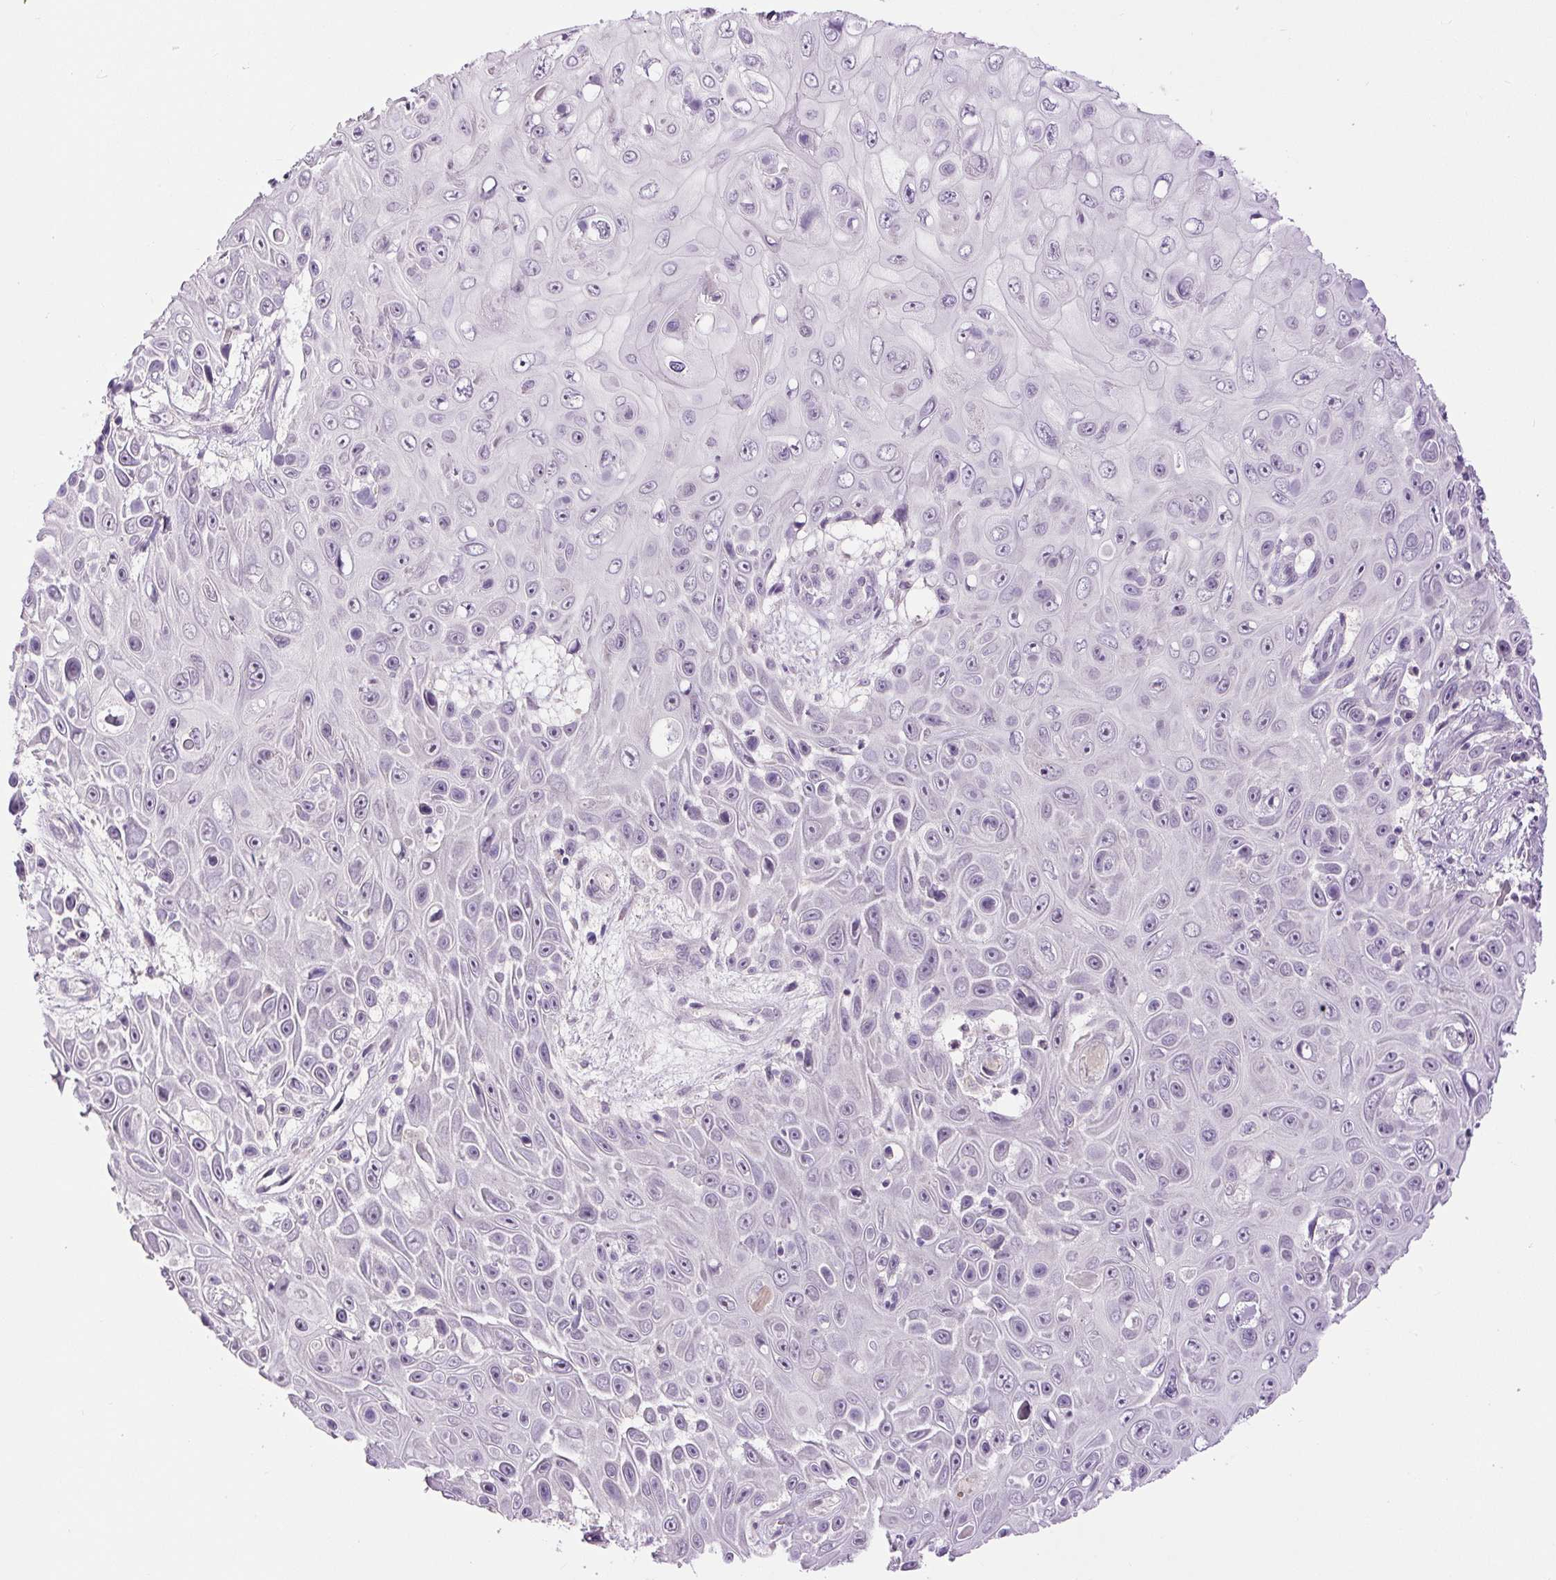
{"staining": {"intensity": "negative", "quantity": "none", "location": "none"}, "tissue": "skin cancer", "cell_type": "Tumor cells", "image_type": "cancer", "snomed": [{"axis": "morphology", "description": "Squamous cell carcinoma, NOS"}, {"axis": "topography", "description": "Skin"}], "caption": "The histopathology image displays no staining of tumor cells in squamous cell carcinoma (skin). (Stains: DAB immunohistochemistry (IHC) with hematoxylin counter stain, Microscopy: brightfield microscopy at high magnification).", "gene": "FABP7", "patient": {"sex": "male", "age": 82}}